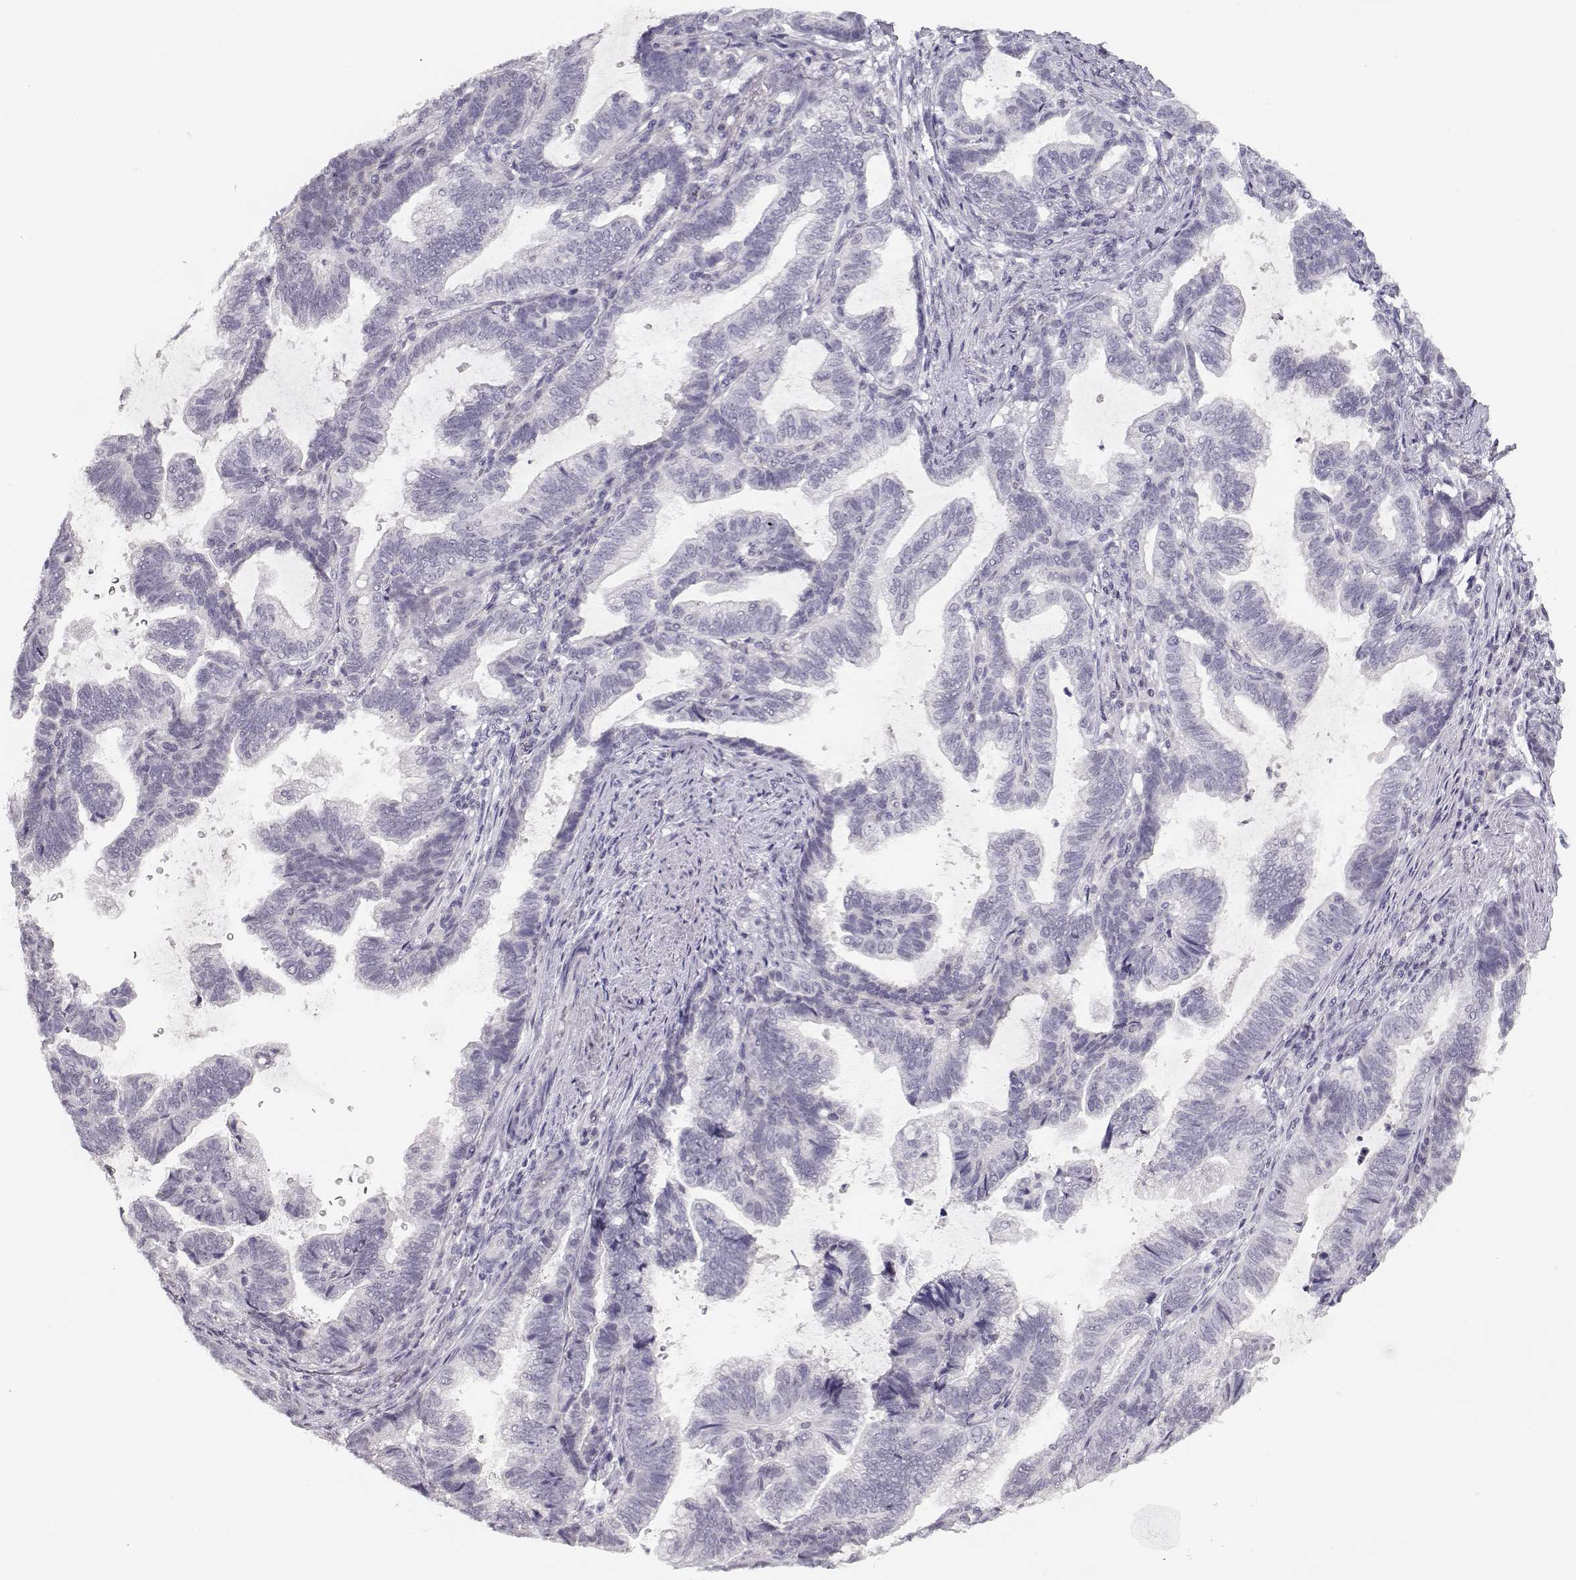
{"staining": {"intensity": "negative", "quantity": "none", "location": "none"}, "tissue": "stomach cancer", "cell_type": "Tumor cells", "image_type": "cancer", "snomed": [{"axis": "morphology", "description": "Adenocarcinoma, NOS"}, {"axis": "topography", "description": "Stomach"}], "caption": "The image shows no staining of tumor cells in adenocarcinoma (stomach). (Immunohistochemistry, brightfield microscopy, high magnification).", "gene": "IMPG1", "patient": {"sex": "male", "age": 83}}